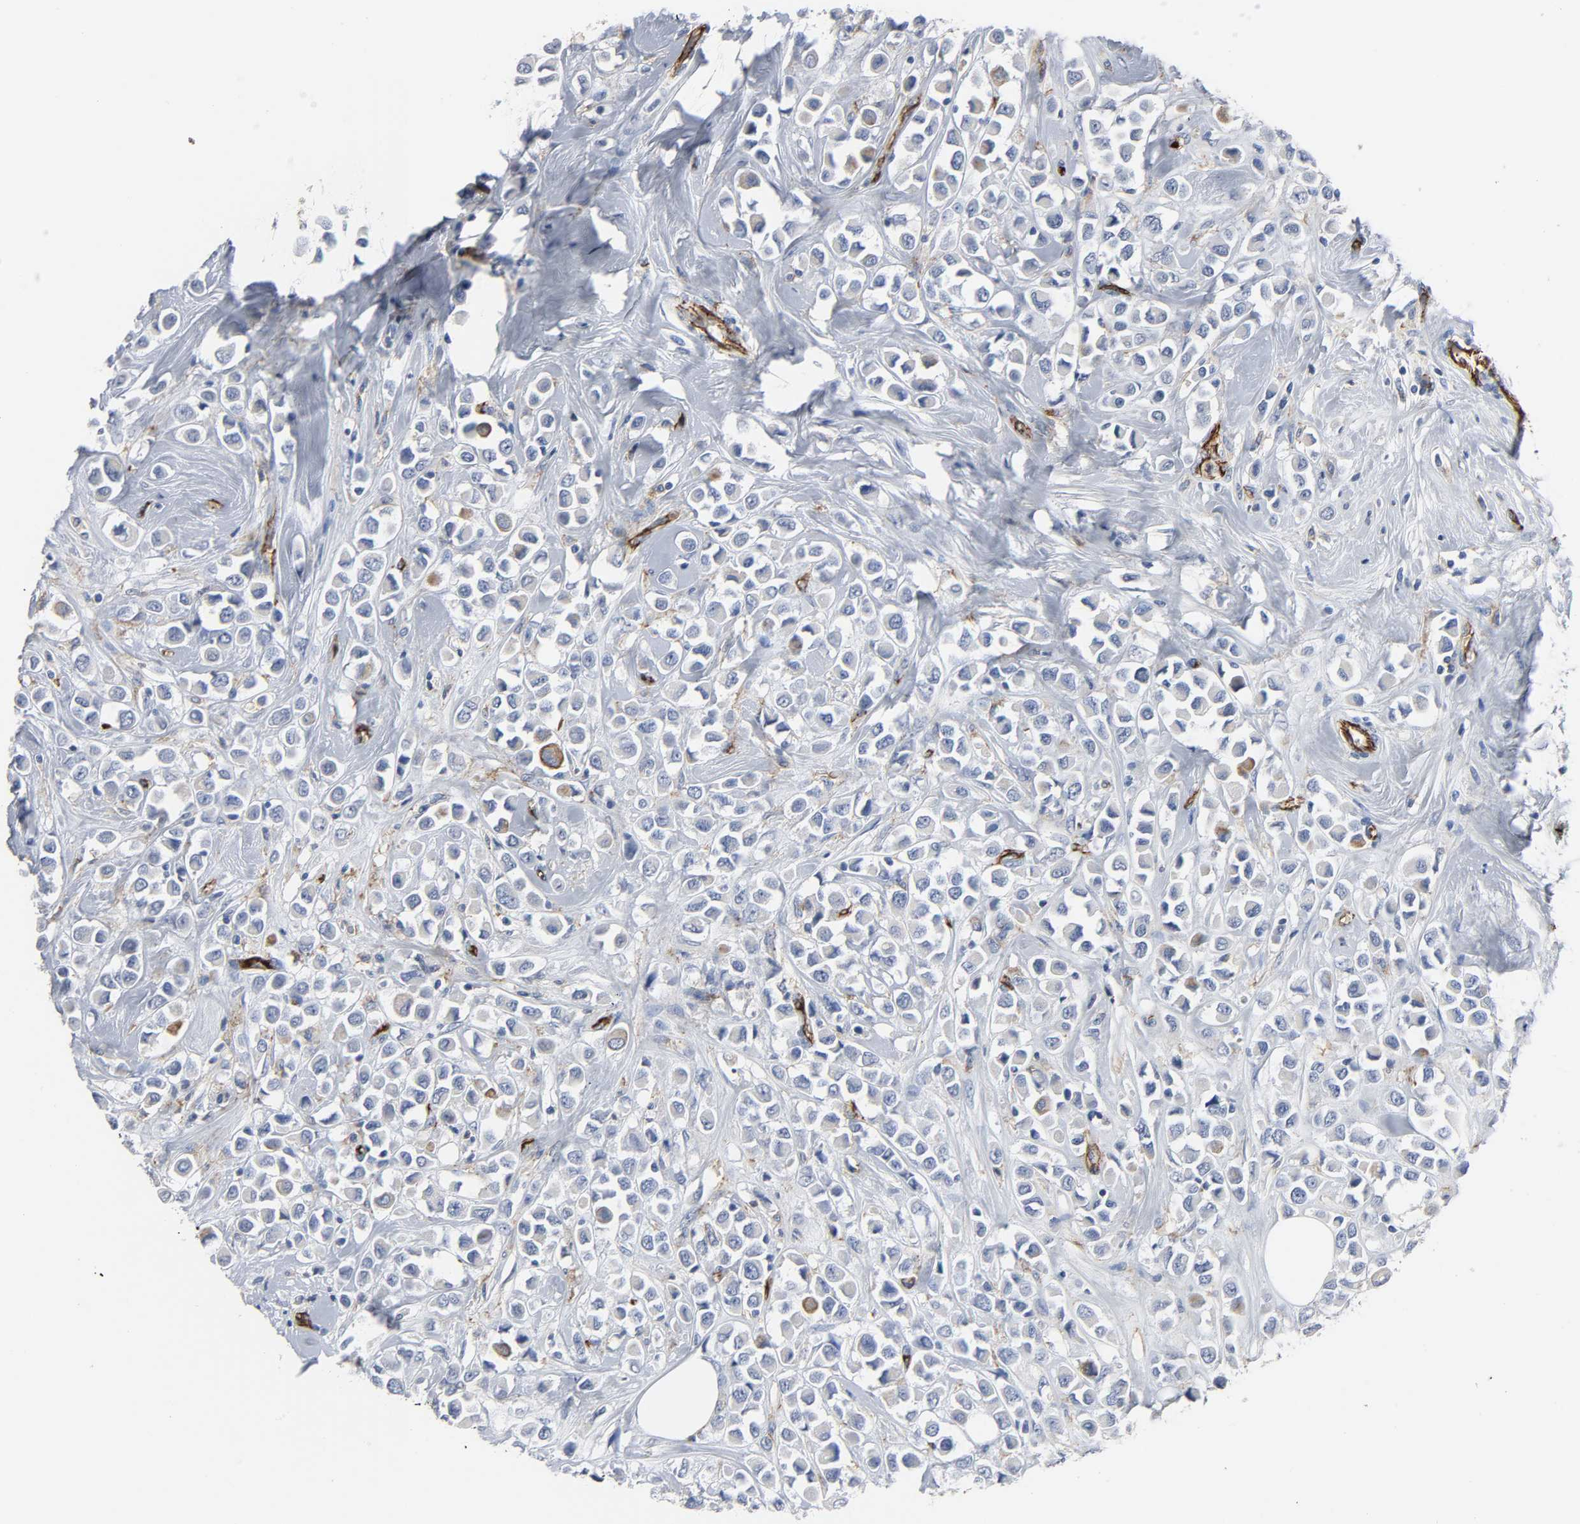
{"staining": {"intensity": "moderate", "quantity": "<25%", "location": "cytoplasmic/membranous"}, "tissue": "breast cancer", "cell_type": "Tumor cells", "image_type": "cancer", "snomed": [{"axis": "morphology", "description": "Duct carcinoma"}, {"axis": "topography", "description": "Breast"}], "caption": "Moderate cytoplasmic/membranous staining for a protein is present in approximately <25% of tumor cells of breast invasive ductal carcinoma using immunohistochemistry.", "gene": "PECAM1", "patient": {"sex": "female", "age": 61}}